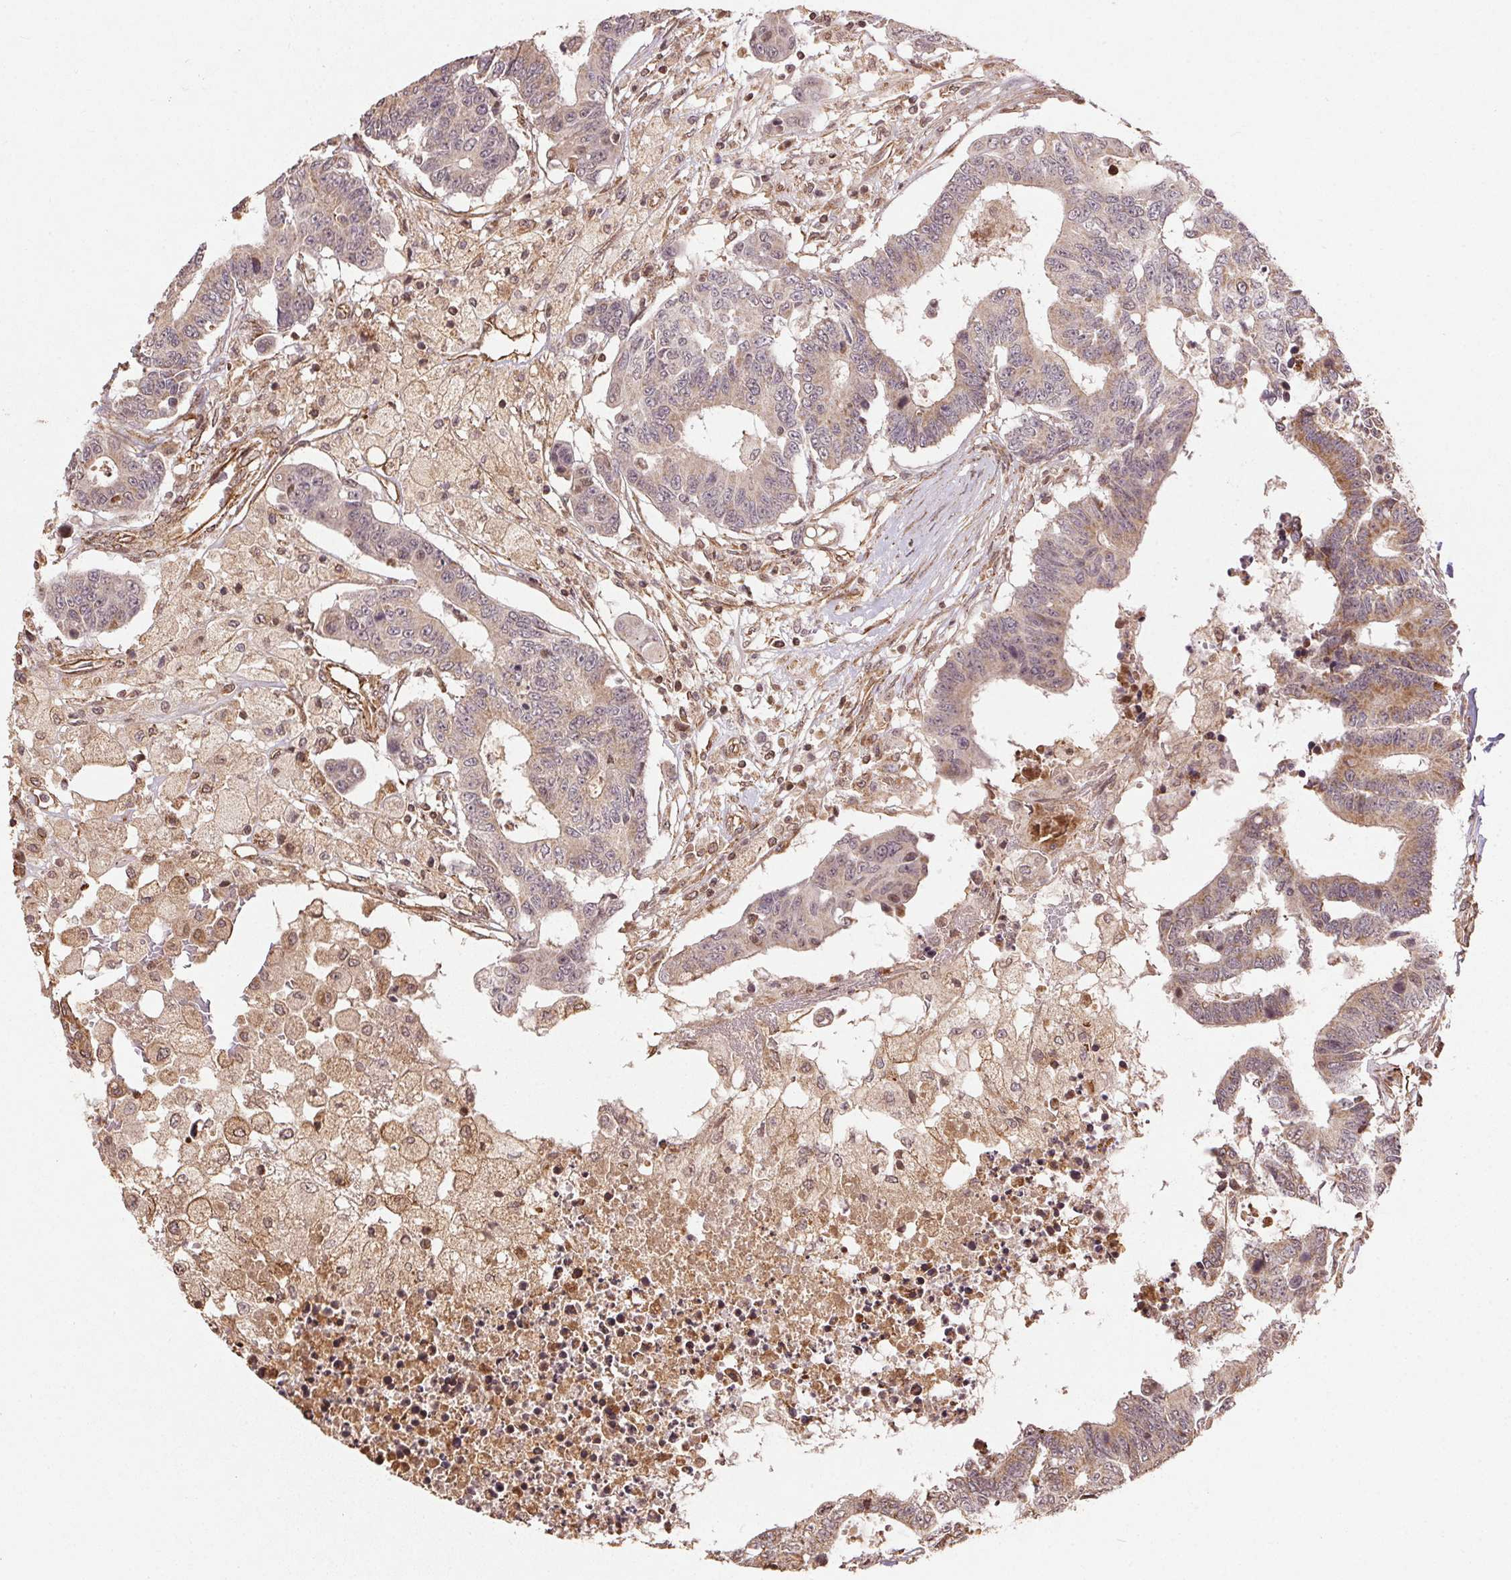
{"staining": {"intensity": "weak", "quantity": "25%-75%", "location": "cytoplasmic/membranous"}, "tissue": "colorectal cancer", "cell_type": "Tumor cells", "image_type": "cancer", "snomed": [{"axis": "morphology", "description": "Adenocarcinoma, NOS"}, {"axis": "topography", "description": "Colon"}], "caption": "Immunohistochemical staining of colorectal adenocarcinoma displays low levels of weak cytoplasmic/membranous expression in about 25%-75% of tumor cells. Nuclei are stained in blue.", "gene": "SPRED2", "patient": {"sex": "female", "age": 48}}